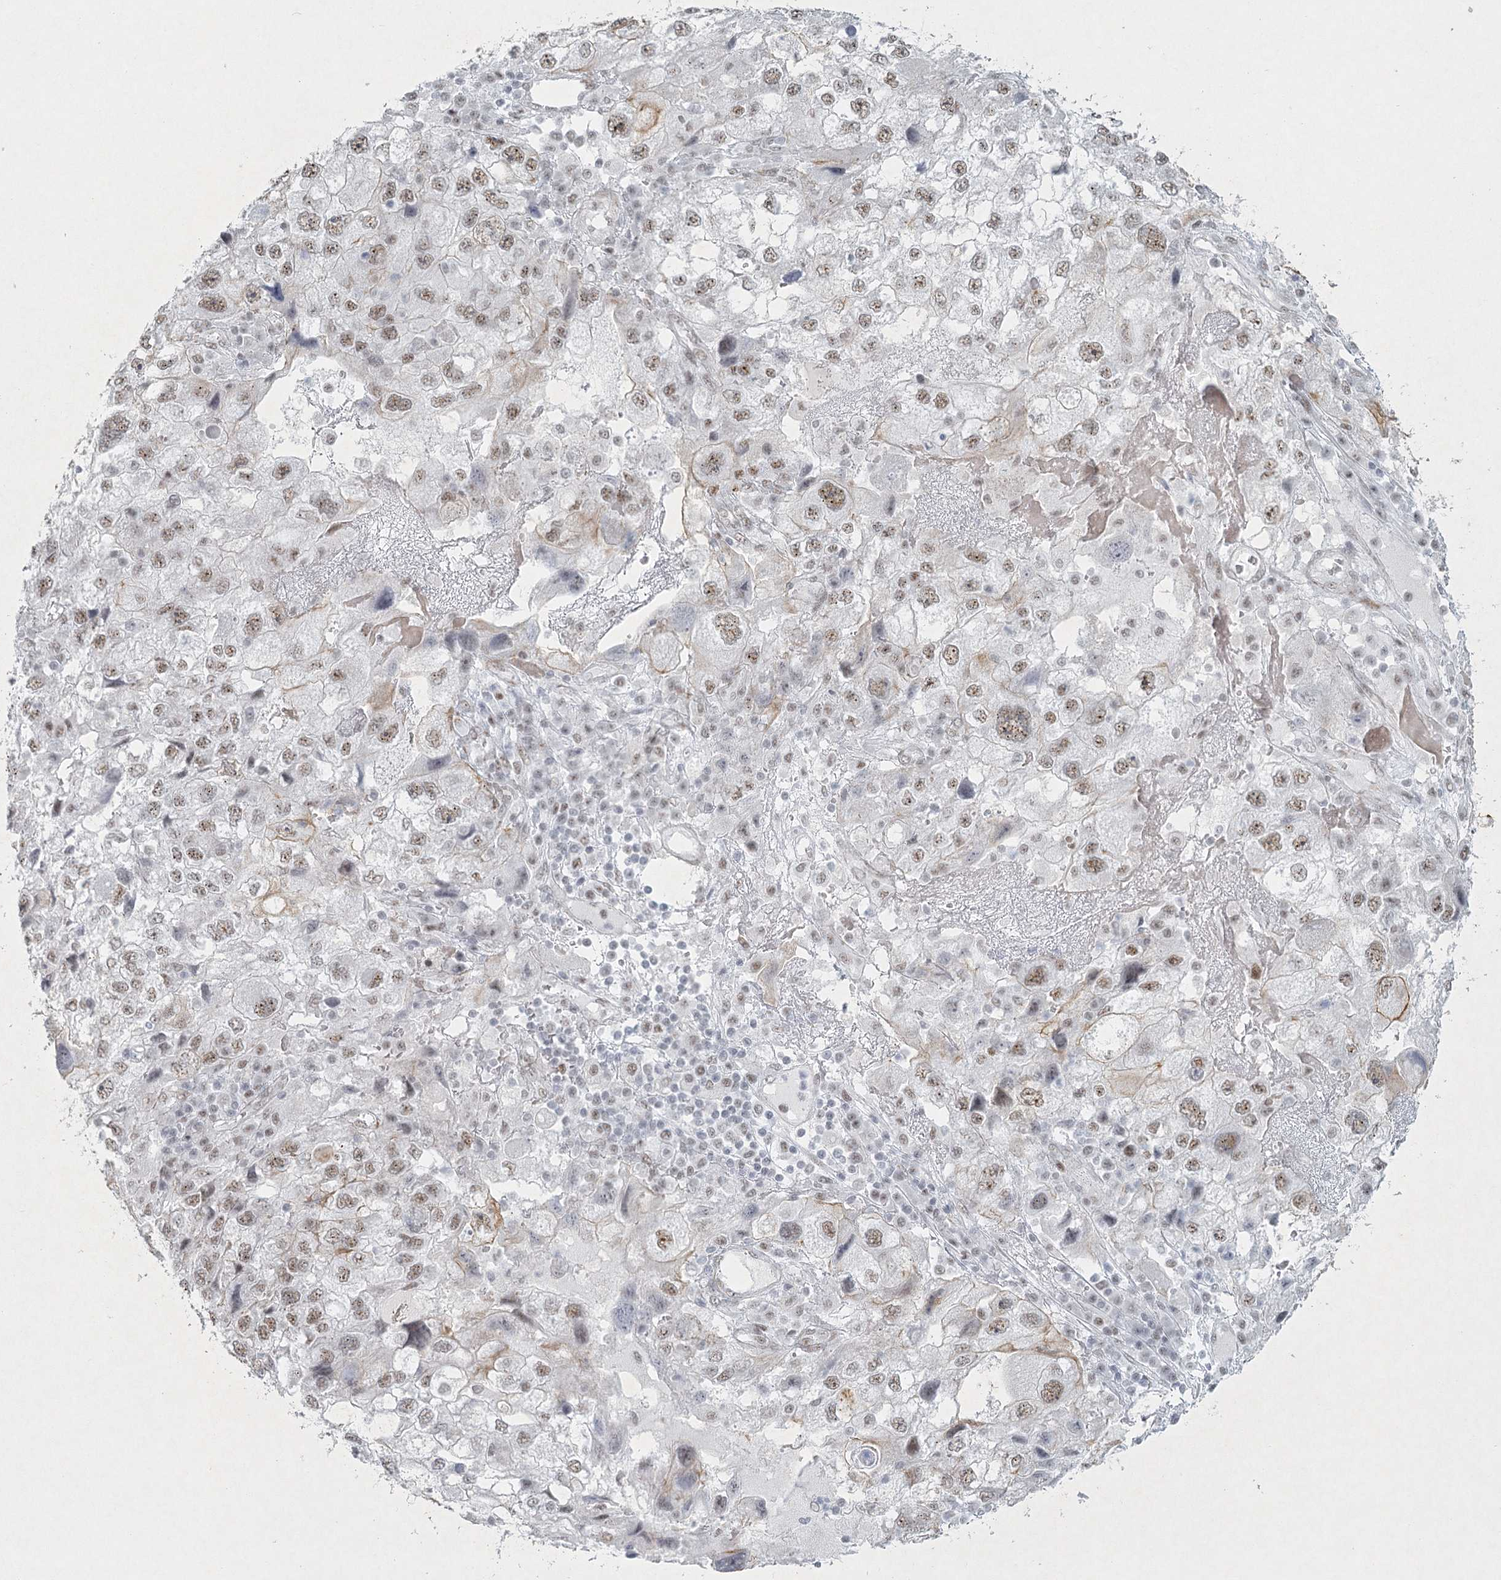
{"staining": {"intensity": "moderate", "quantity": "25%-75%", "location": "nuclear"}, "tissue": "endometrial cancer", "cell_type": "Tumor cells", "image_type": "cancer", "snomed": [{"axis": "morphology", "description": "Adenocarcinoma, NOS"}, {"axis": "topography", "description": "Endometrium"}], "caption": "Immunohistochemical staining of human endometrial adenocarcinoma displays moderate nuclear protein expression in approximately 25%-75% of tumor cells. The staining was performed using DAB (3,3'-diaminobenzidine), with brown indicating positive protein expression. Nuclei are stained blue with hematoxylin.", "gene": "U2SURP", "patient": {"sex": "female", "age": 49}}